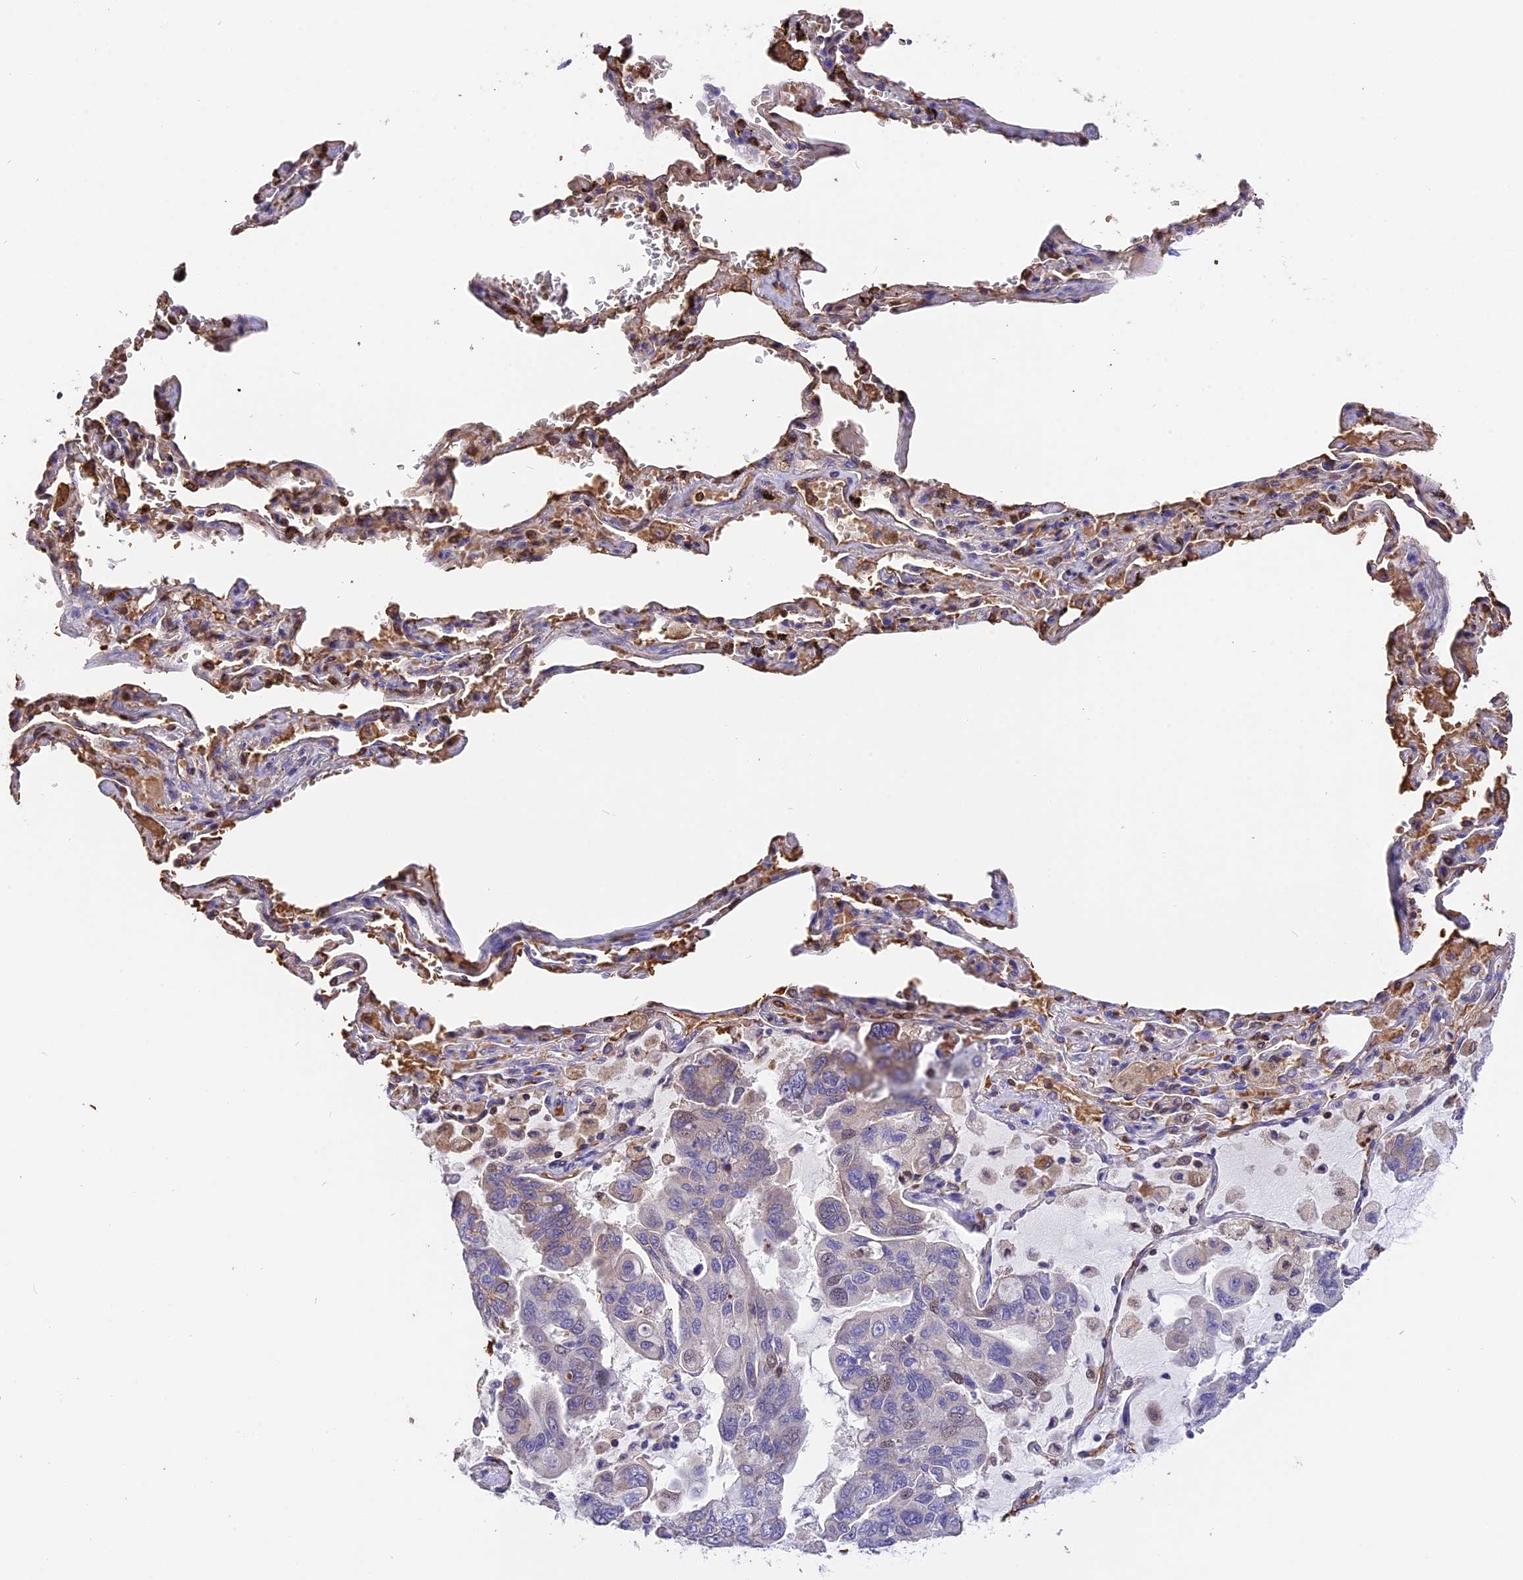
{"staining": {"intensity": "negative", "quantity": "none", "location": "none"}, "tissue": "lung cancer", "cell_type": "Tumor cells", "image_type": "cancer", "snomed": [{"axis": "morphology", "description": "Adenocarcinoma, NOS"}, {"axis": "topography", "description": "Lung"}], "caption": "Tumor cells are negative for brown protein staining in lung cancer.", "gene": "TNNC2", "patient": {"sex": "male", "age": 64}}